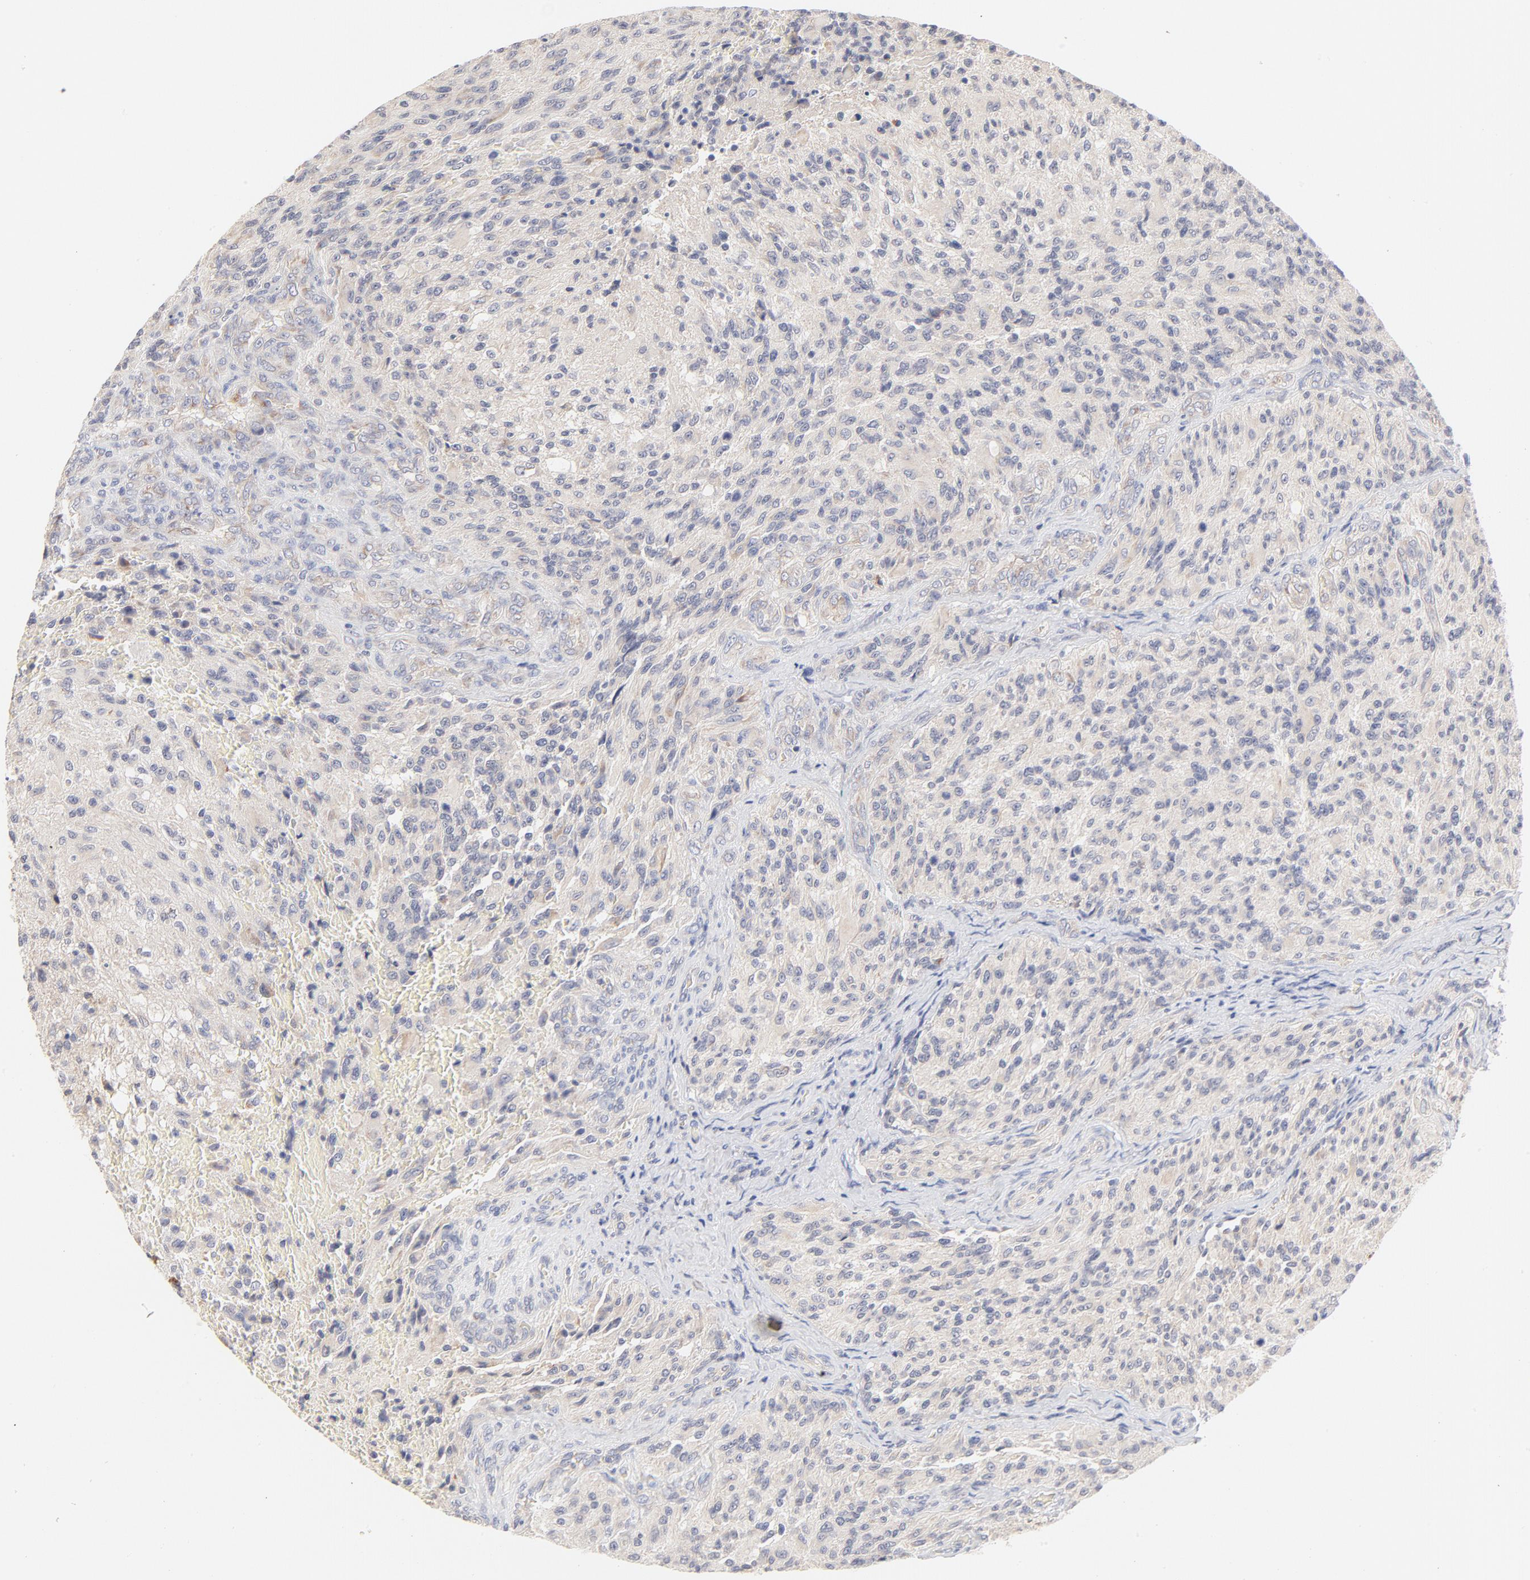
{"staining": {"intensity": "negative", "quantity": "none", "location": "none"}, "tissue": "glioma", "cell_type": "Tumor cells", "image_type": "cancer", "snomed": [{"axis": "morphology", "description": "Normal tissue, NOS"}, {"axis": "morphology", "description": "Glioma, malignant, High grade"}, {"axis": "topography", "description": "Cerebral cortex"}], "caption": "High magnification brightfield microscopy of glioma stained with DAB (brown) and counterstained with hematoxylin (blue): tumor cells show no significant positivity.", "gene": "MTERF2", "patient": {"sex": "male", "age": 56}}